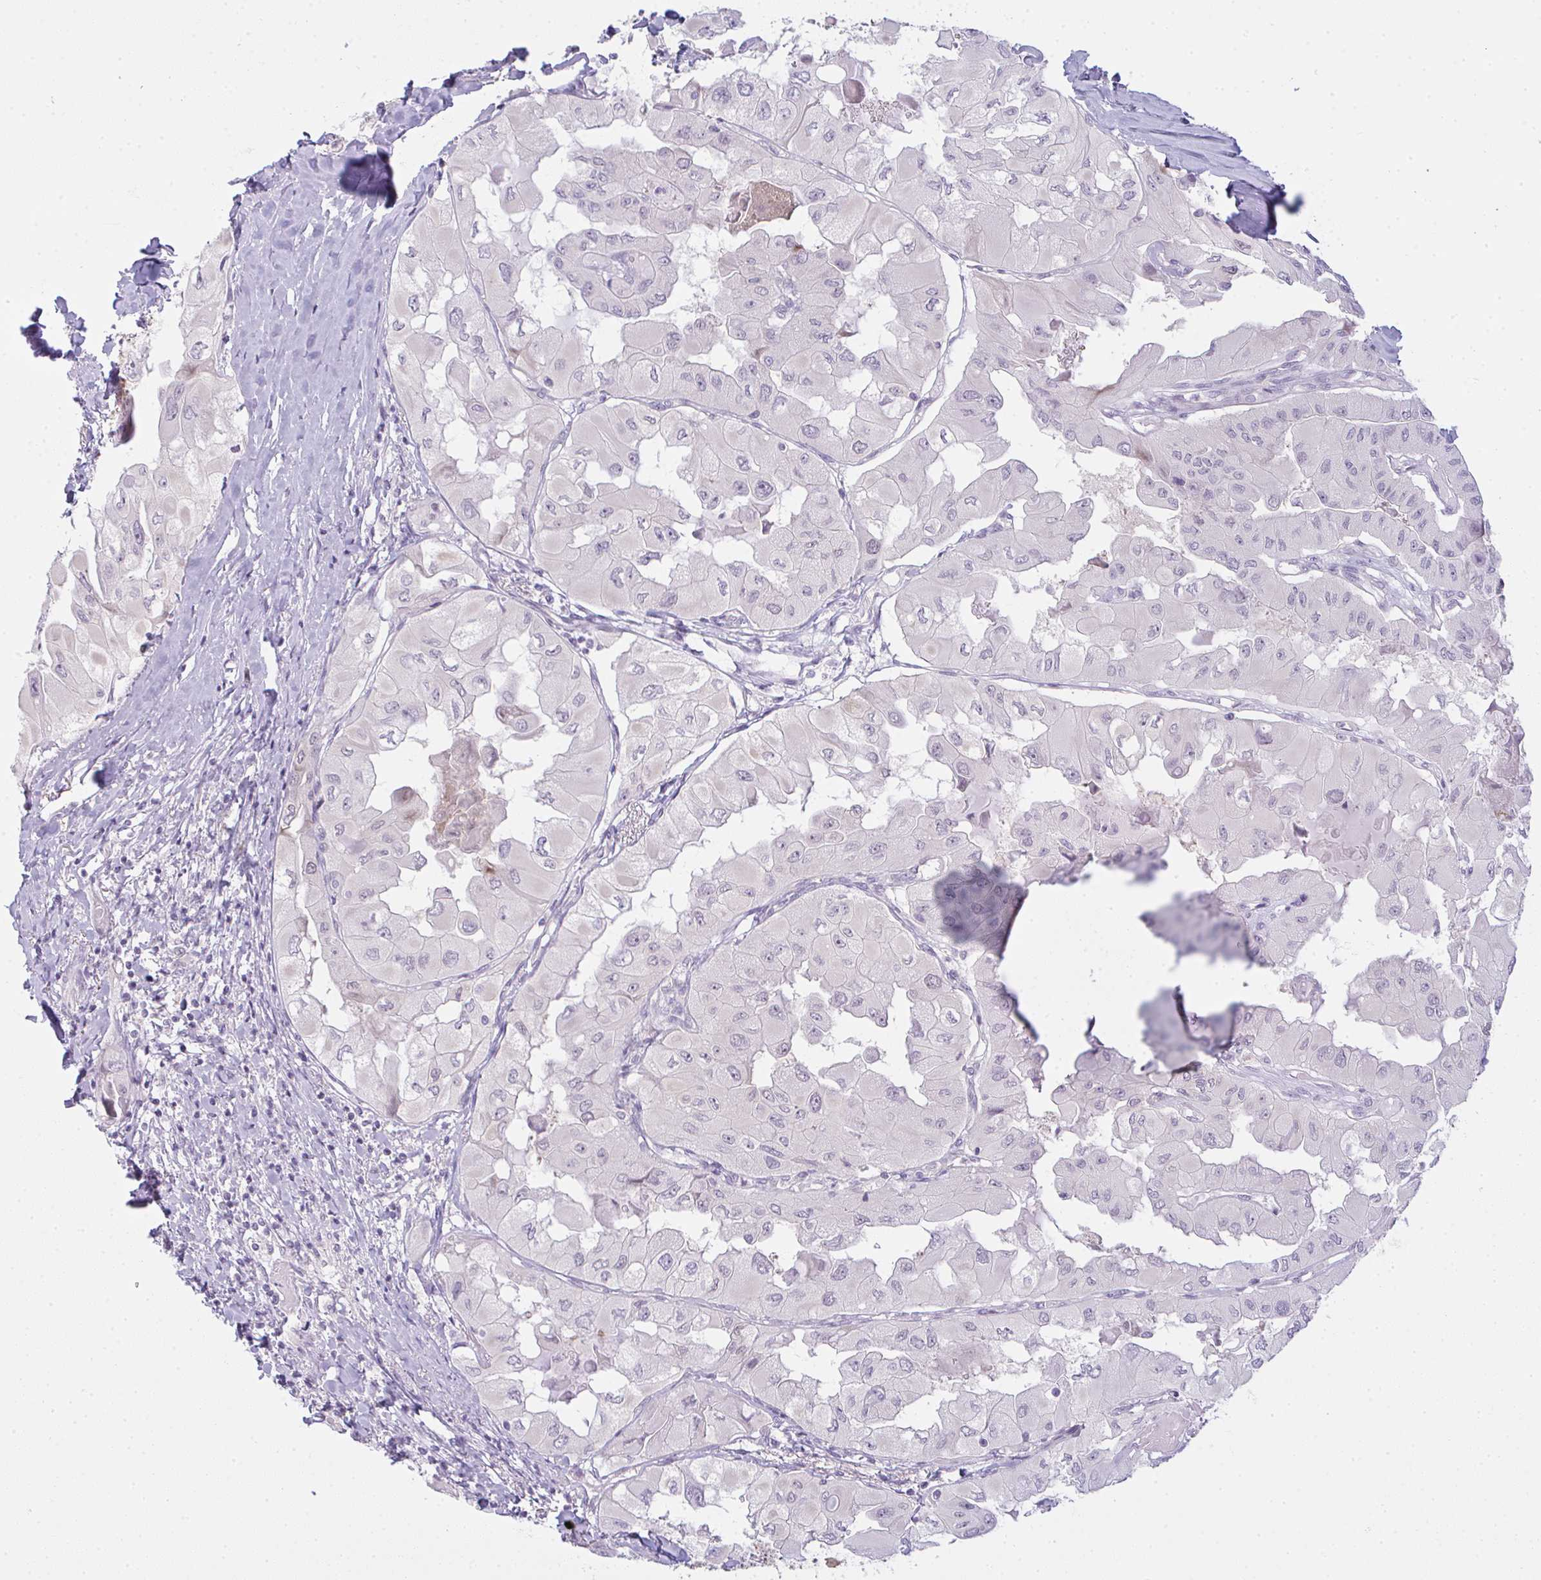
{"staining": {"intensity": "negative", "quantity": "none", "location": "none"}, "tissue": "thyroid cancer", "cell_type": "Tumor cells", "image_type": "cancer", "snomed": [{"axis": "morphology", "description": "Normal tissue, NOS"}, {"axis": "morphology", "description": "Papillary adenocarcinoma, NOS"}, {"axis": "topography", "description": "Thyroid gland"}], "caption": "Tumor cells are negative for protein expression in human thyroid cancer (papillary adenocarcinoma).", "gene": "CSE1L", "patient": {"sex": "female", "age": 59}}